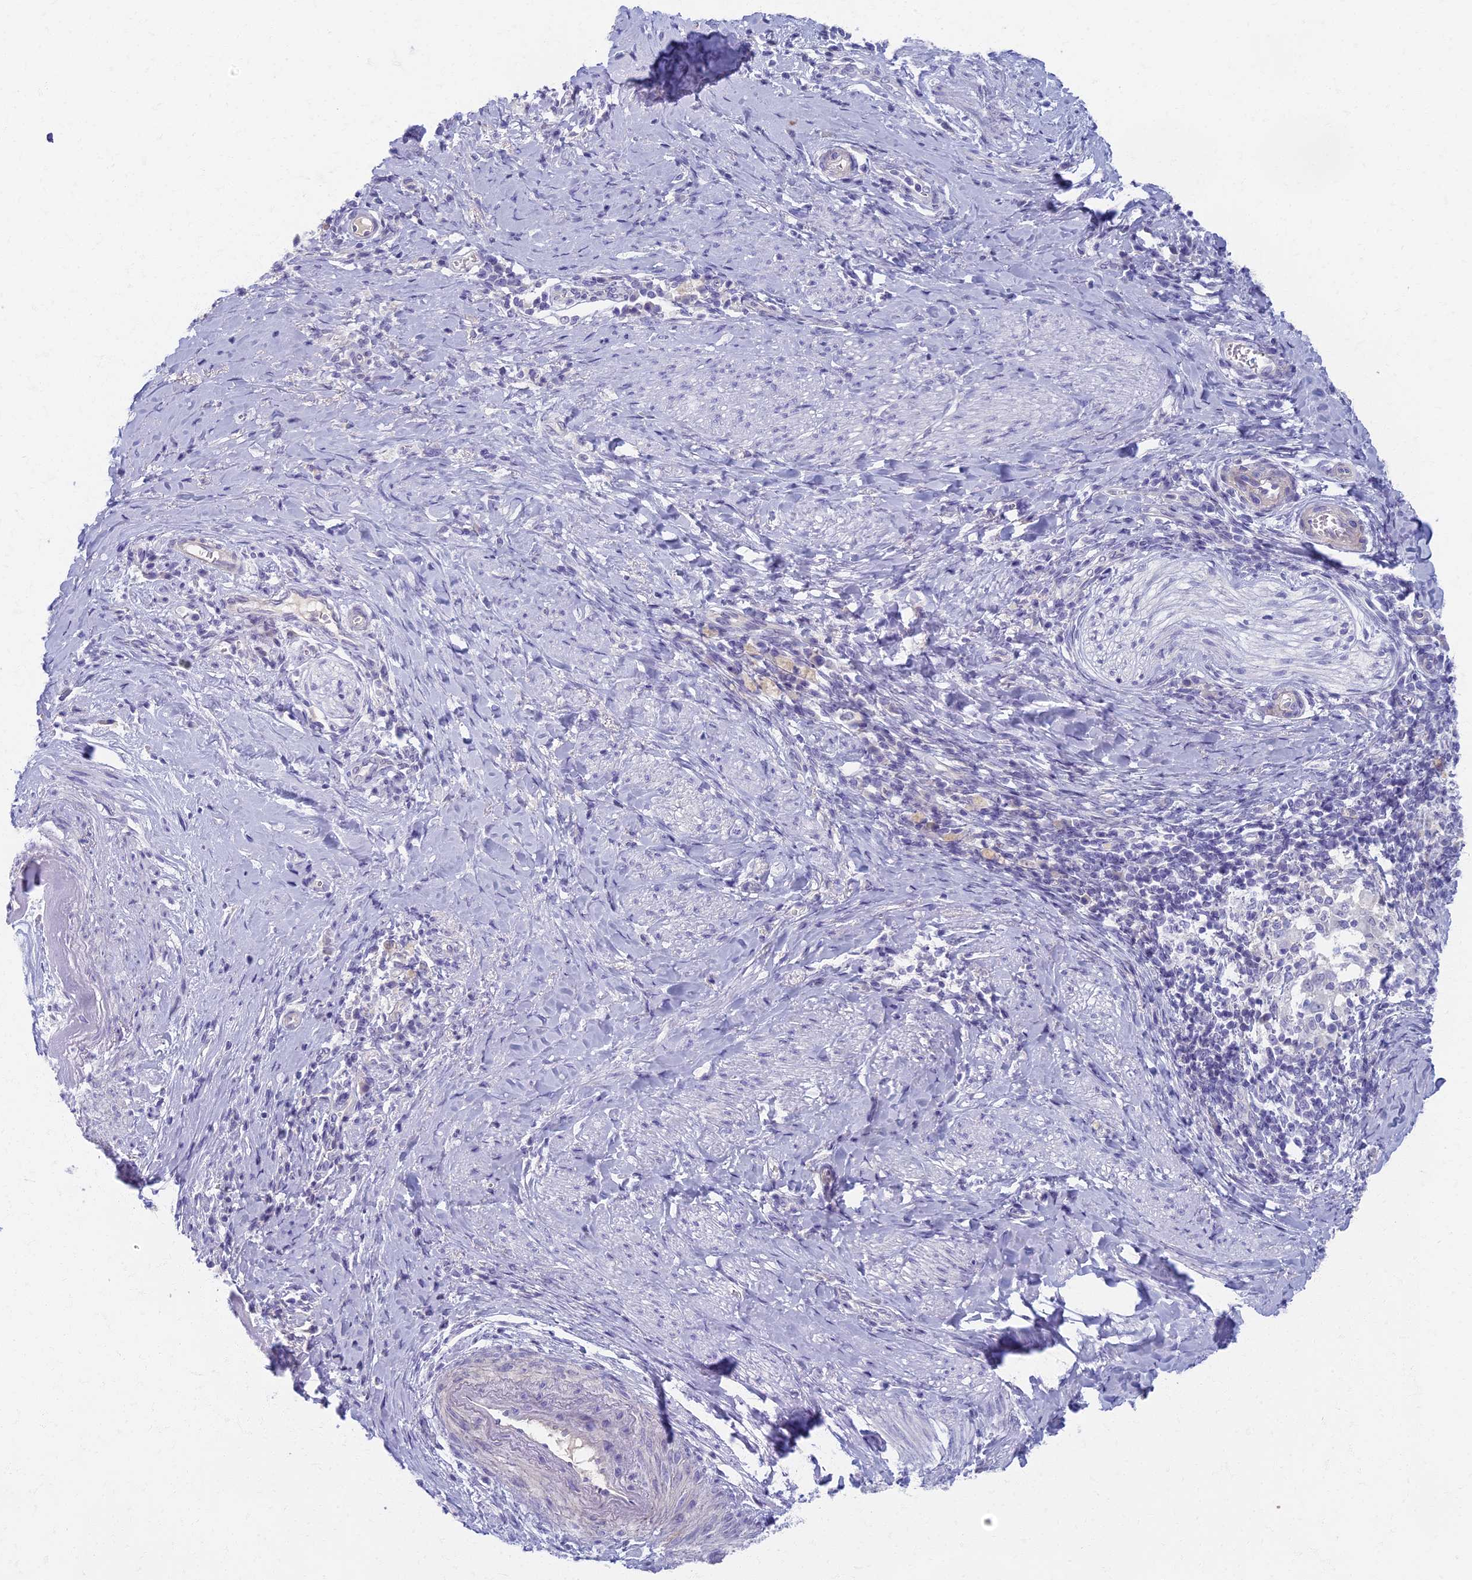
{"staining": {"intensity": "negative", "quantity": "none", "location": "none"}, "tissue": "cervical cancer", "cell_type": "Tumor cells", "image_type": "cancer", "snomed": [{"axis": "morphology", "description": "Squamous cell carcinoma, NOS"}, {"axis": "topography", "description": "Cervix"}], "caption": "Histopathology image shows no significant protein staining in tumor cells of cervical cancer (squamous cell carcinoma).", "gene": "AP4E1", "patient": {"sex": "female", "age": 52}}